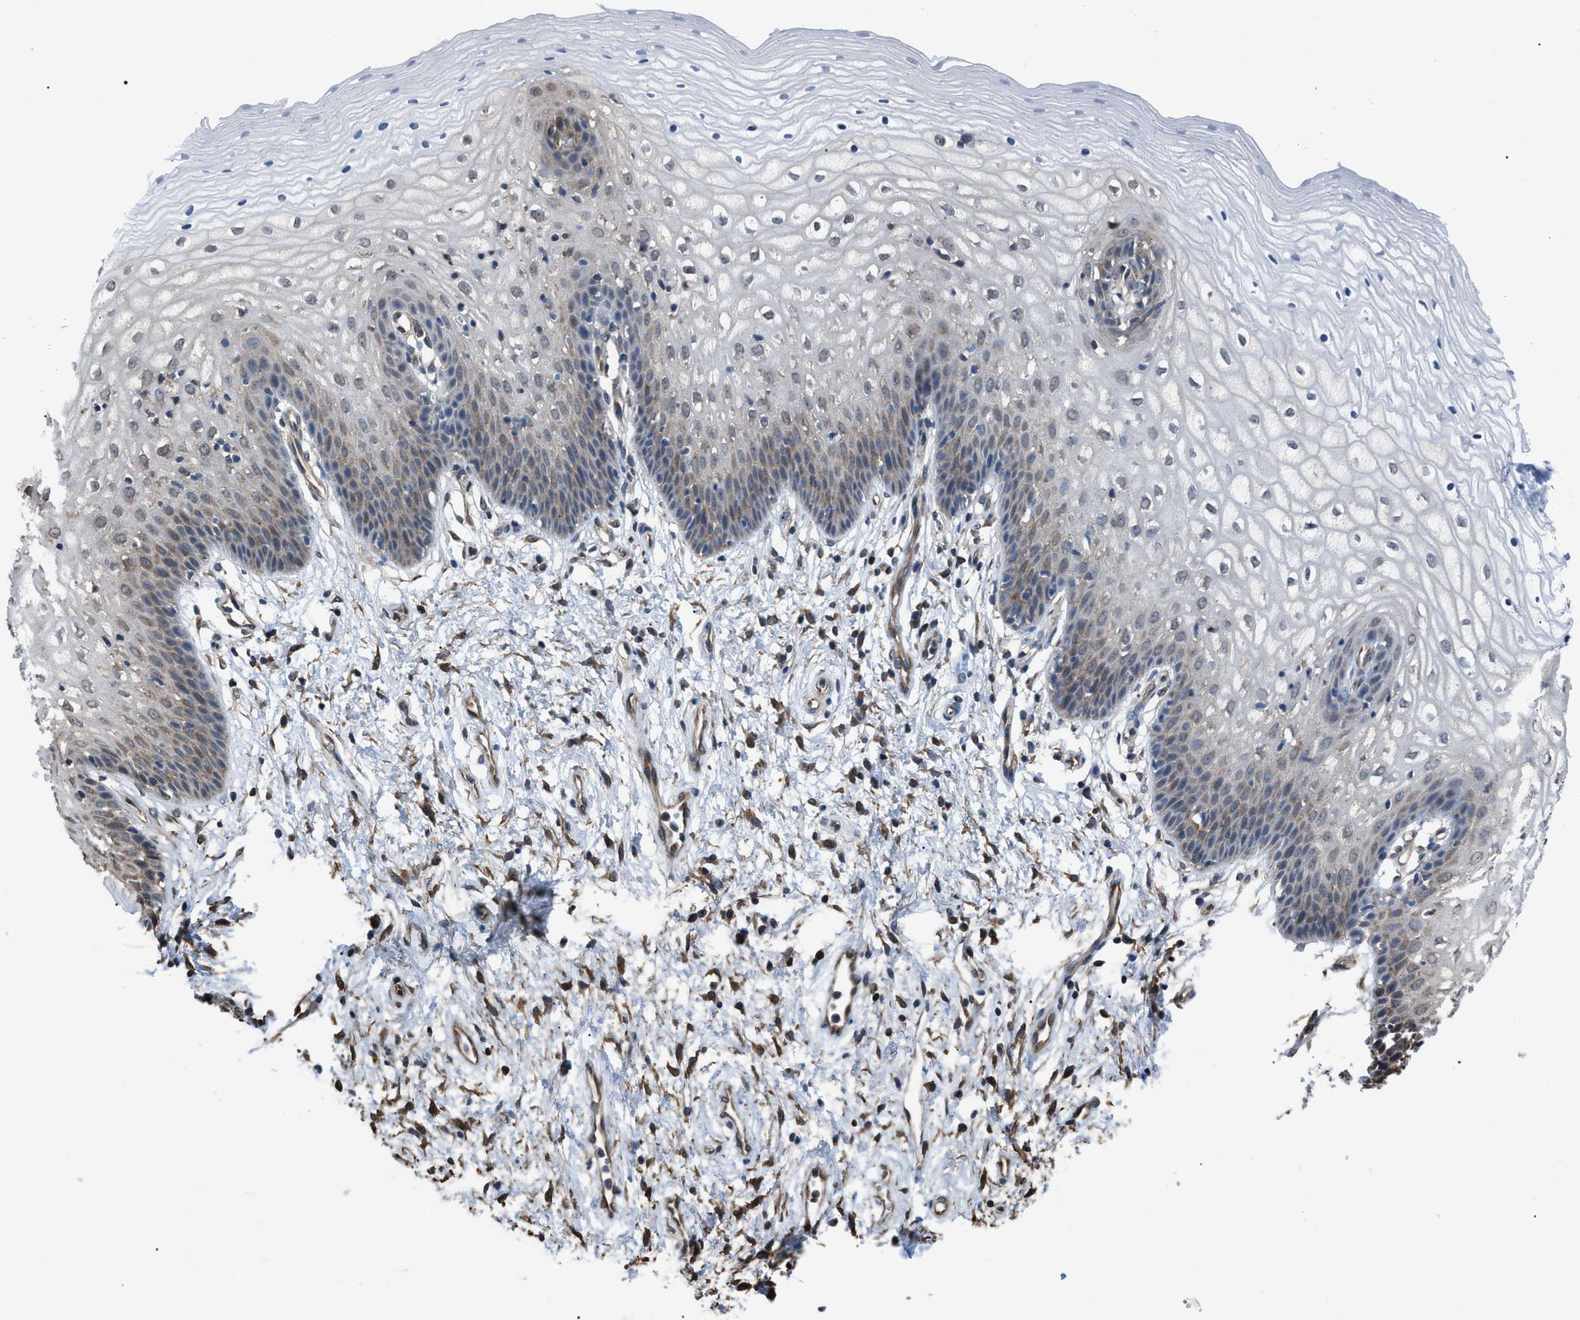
{"staining": {"intensity": "weak", "quantity": "<25%", "location": "cytoplasmic/membranous"}, "tissue": "vagina", "cell_type": "Squamous epithelial cells", "image_type": "normal", "snomed": [{"axis": "morphology", "description": "Normal tissue, NOS"}, {"axis": "topography", "description": "Vagina"}], "caption": "This micrograph is of unremarkable vagina stained with immunohistochemistry (IHC) to label a protein in brown with the nuclei are counter-stained blue. There is no positivity in squamous epithelial cells. (Brightfield microscopy of DAB immunohistochemistry (IHC) at high magnification).", "gene": "PDCD5", "patient": {"sex": "female", "age": 34}}